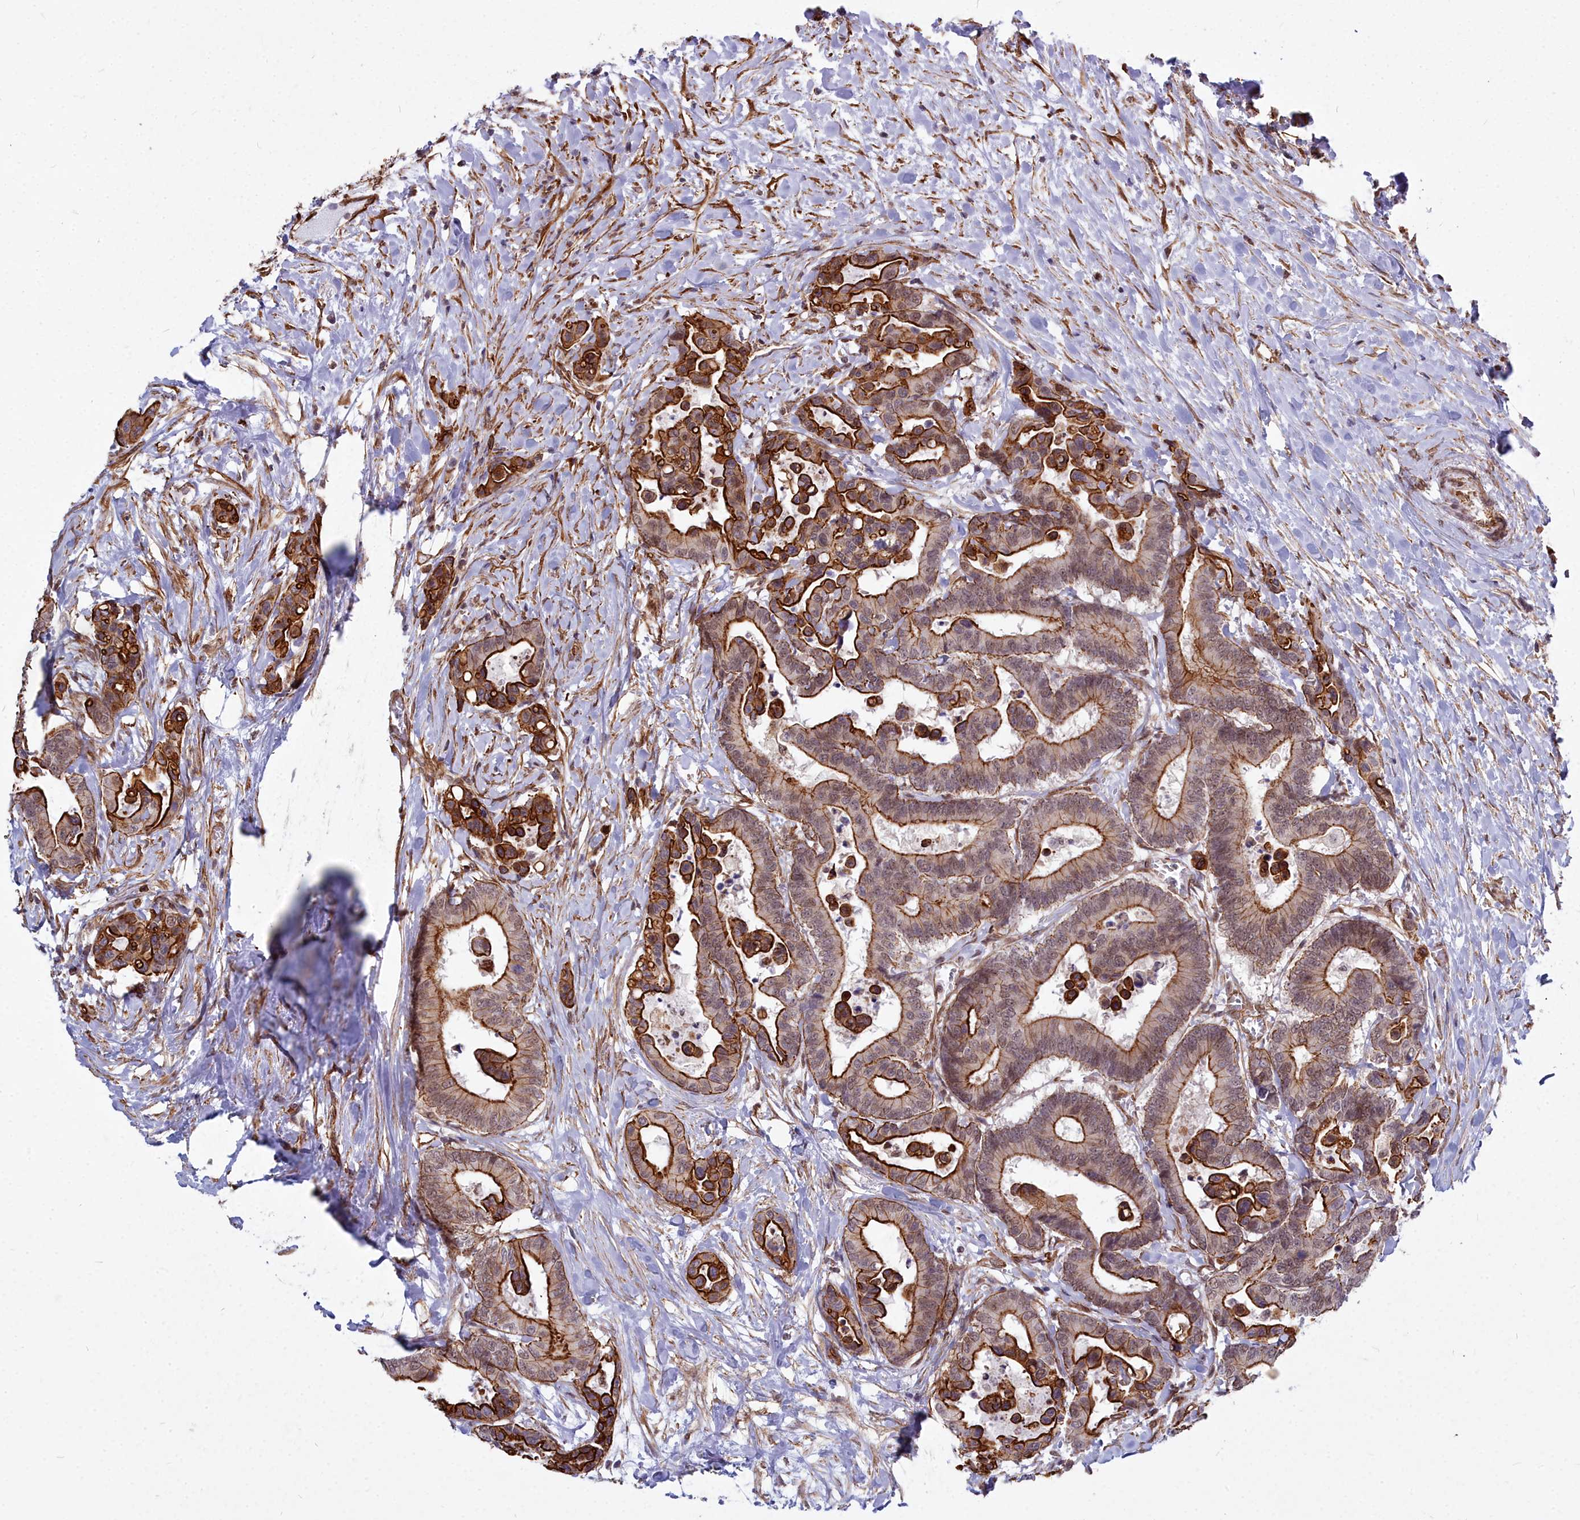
{"staining": {"intensity": "strong", "quantity": "25%-75%", "location": "cytoplasmic/membranous"}, "tissue": "colorectal cancer", "cell_type": "Tumor cells", "image_type": "cancer", "snomed": [{"axis": "morphology", "description": "Normal tissue, NOS"}, {"axis": "morphology", "description": "Adenocarcinoma, NOS"}, {"axis": "topography", "description": "Colon"}], "caption": "A brown stain highlights strong cytoplasmic/membranous expression of a protein in human colorectal adenocarcinoma tumor cells.", "gene": "YJU2", "patient": {"sex": "male", "age": 82}}